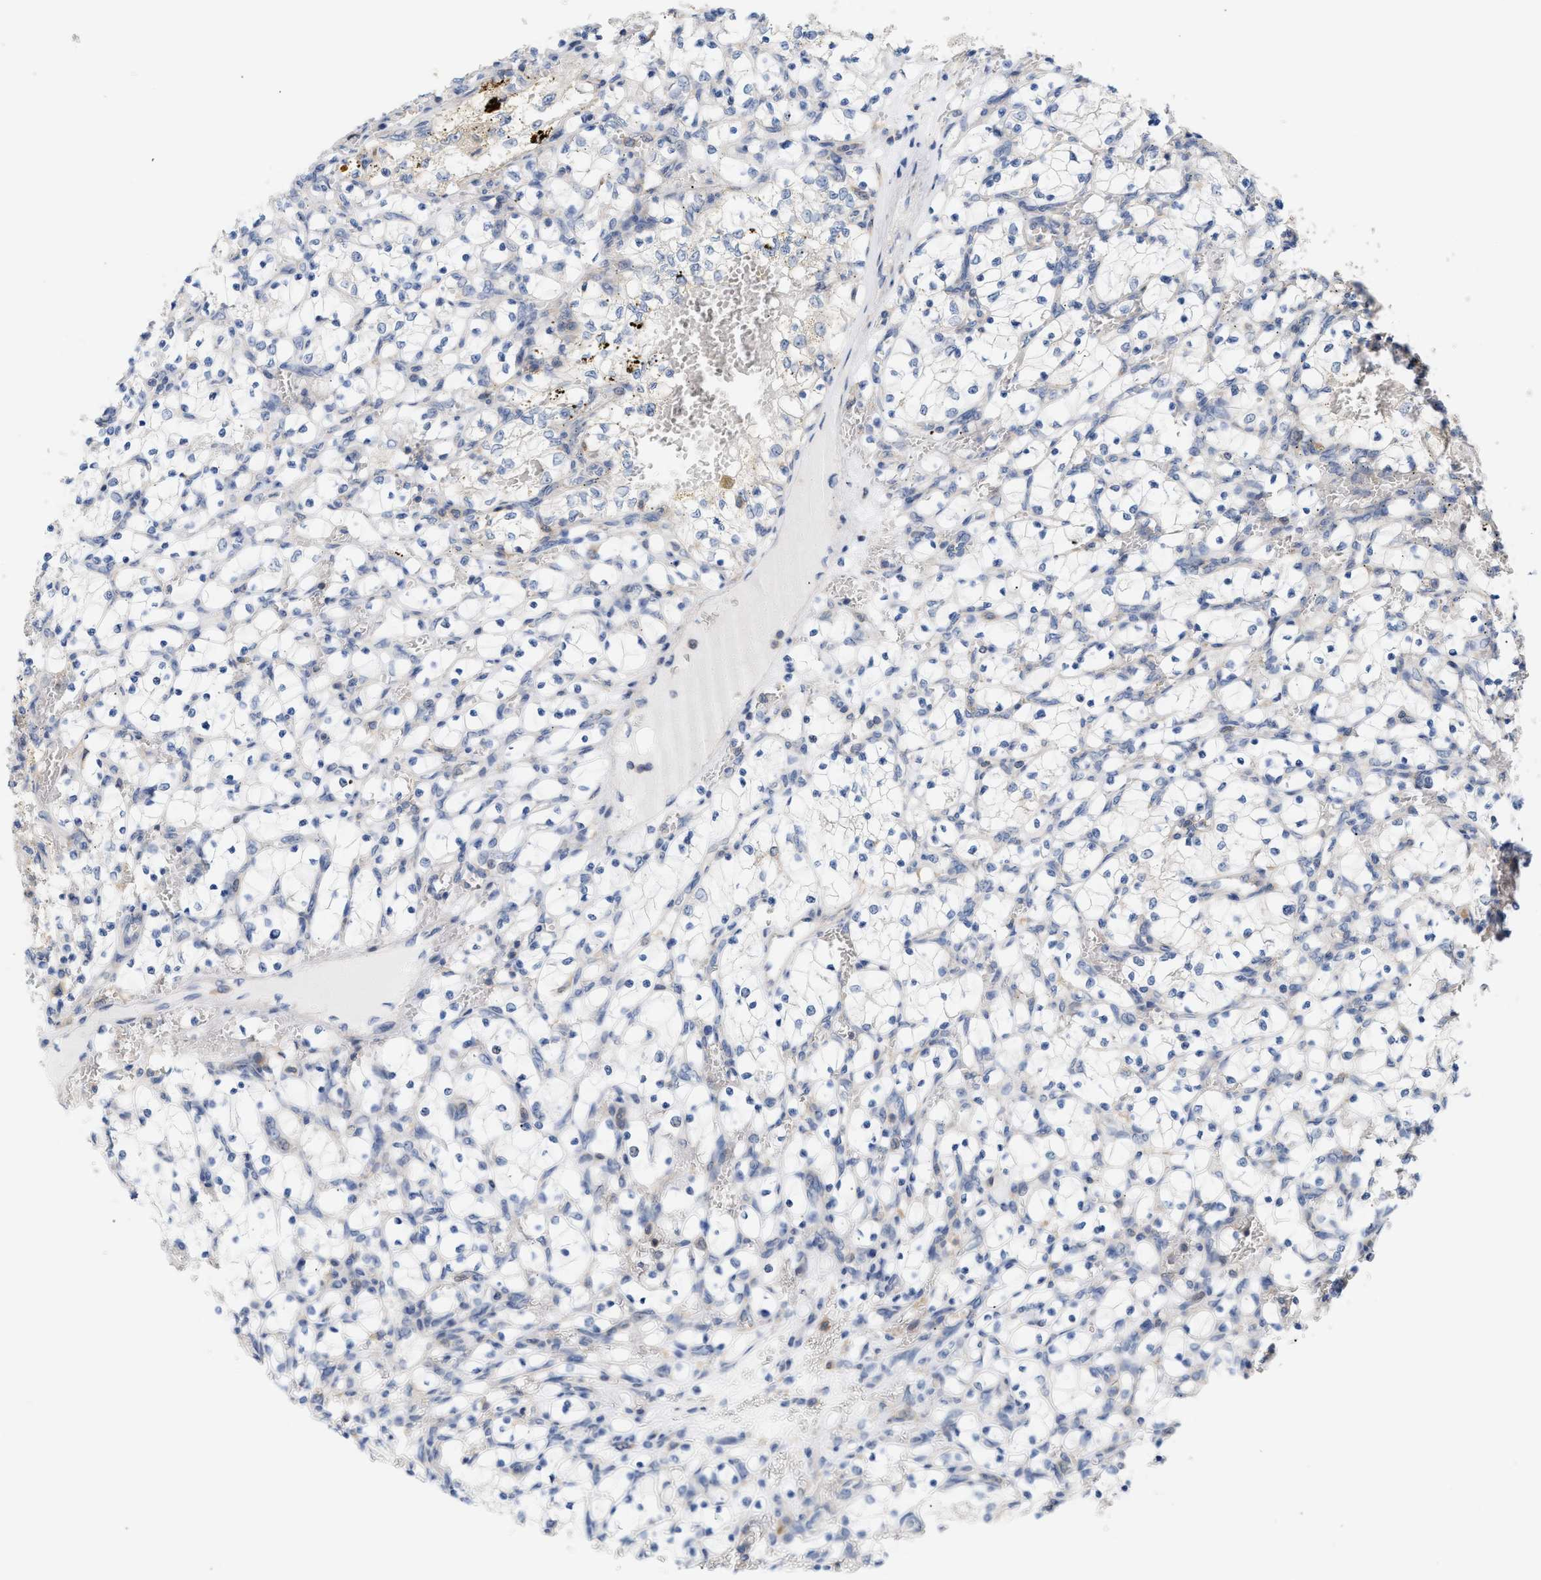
{"staining": {"intensity": "negative", "quantity": "none", "location": "none"}, "tissue": "renal cancer", "cell_type": "Tumor cells", "image_type": "cancer", "snomed": [{"axis": "morphology", "description": "Adenocarcinoma, NOS"}, {"axis": "topography", "description": "Kidney"}], "caption": "This is an immunohistochemistry (IHC) image of renal cancer. There is no expression in tumor cells.", "gene": "DBNL", "patient": {"sex": "female", "age": 69}}